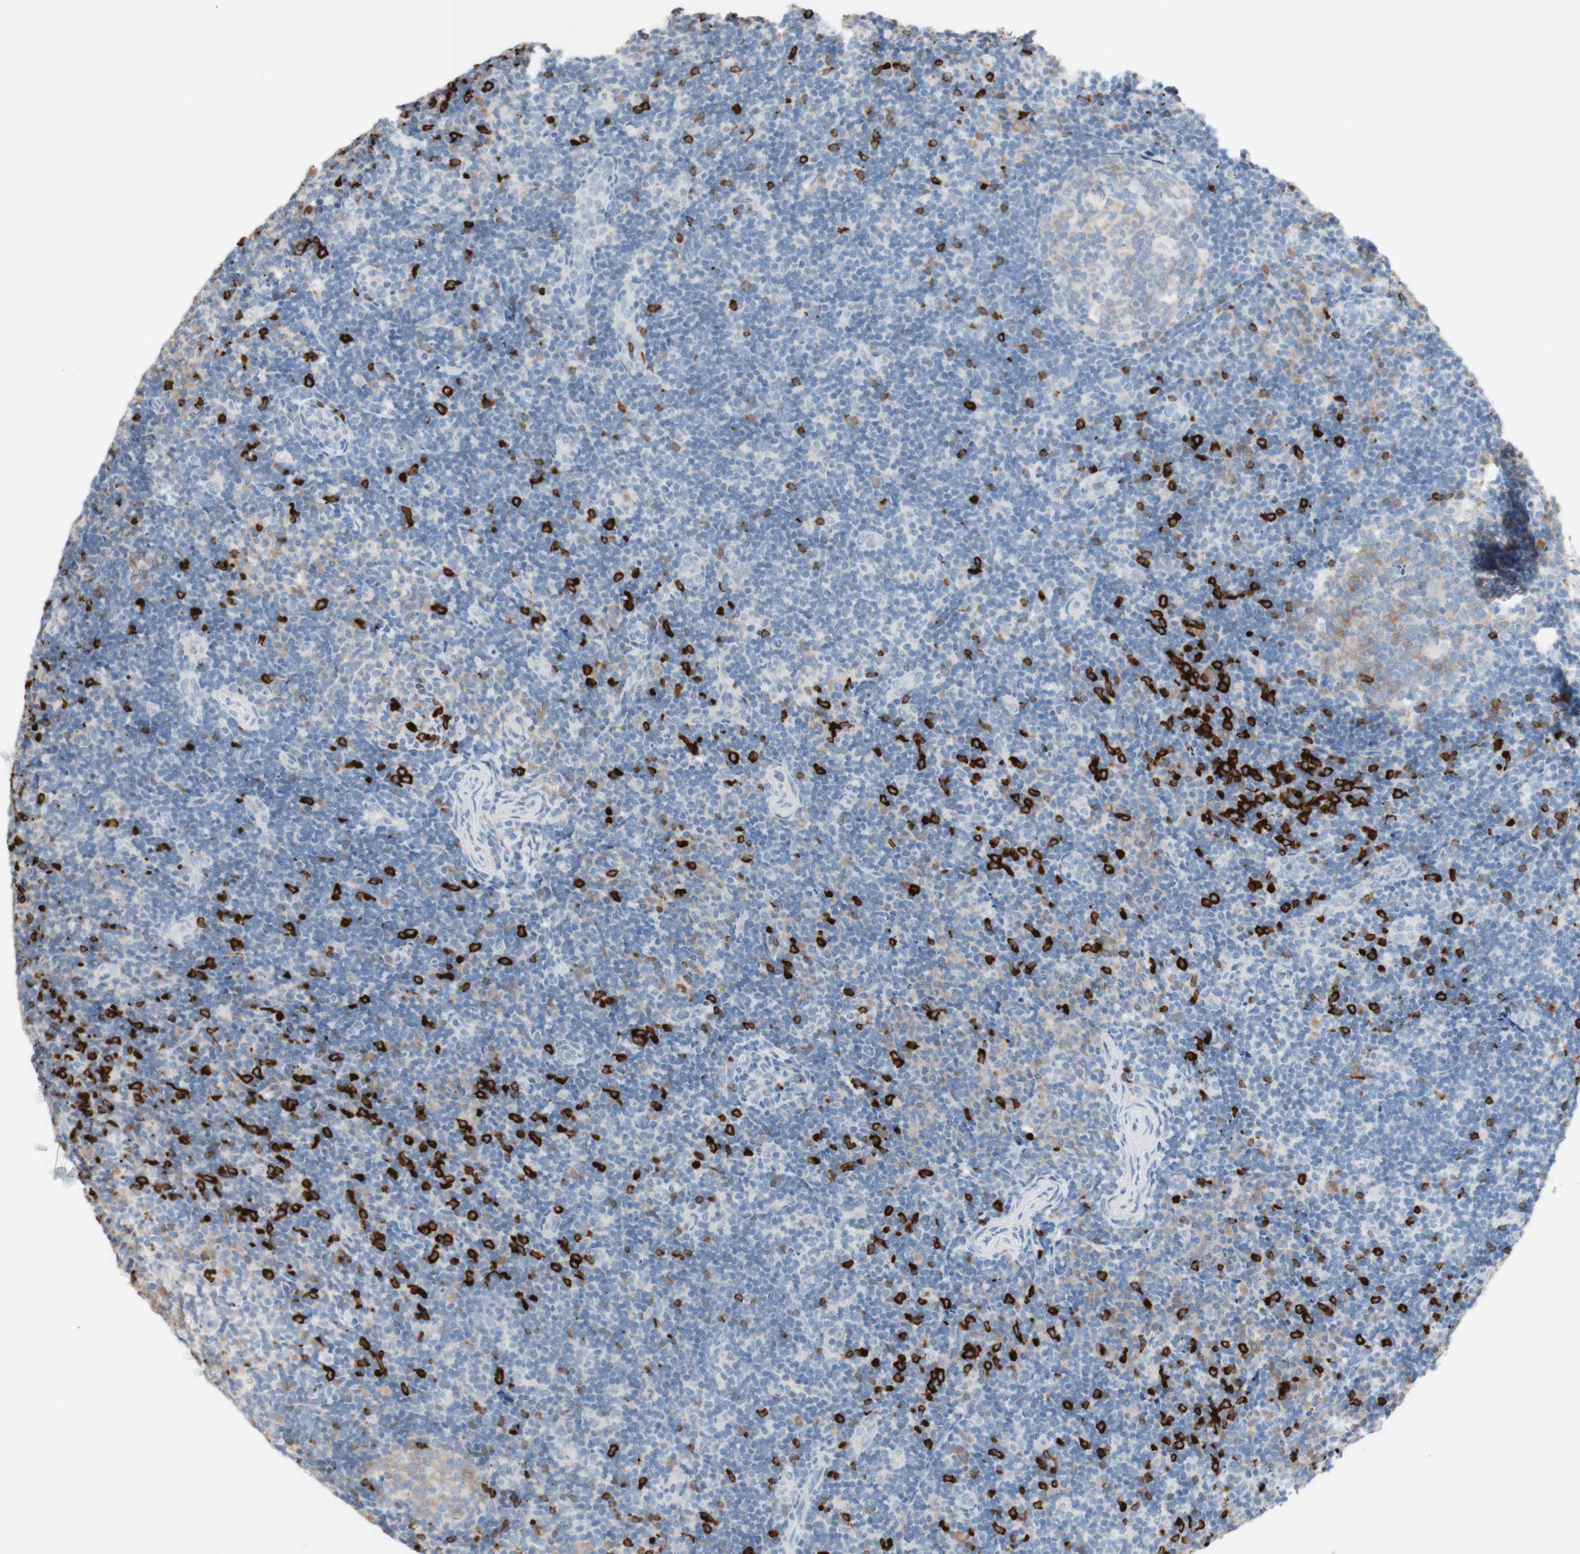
{"staining": {"intensity": "strong", "quantity": "<25%", "location": "cytoplasmic/membranous"}, "tissue": "tonsil", "cell_type": "Germinal center cells", "image_type": "normal", "snomed": [{"axis": "morphology", "description": "Normal tissue, NOS"}, {"axis": "topography", "description": "Tonsil"}], "caption": "Immunohistochemical staining of benign human tonsil reveals medium levels of strong cytoplasmic/membranous staining in approximately <25% of germinal center cells. (DAB (3,3'-diaminobenzidine) IHC, brown staining for protein, blue staining for nuclei).", "gene": "PACSIN1", "patient": {"sex": "female", "age": 40}}